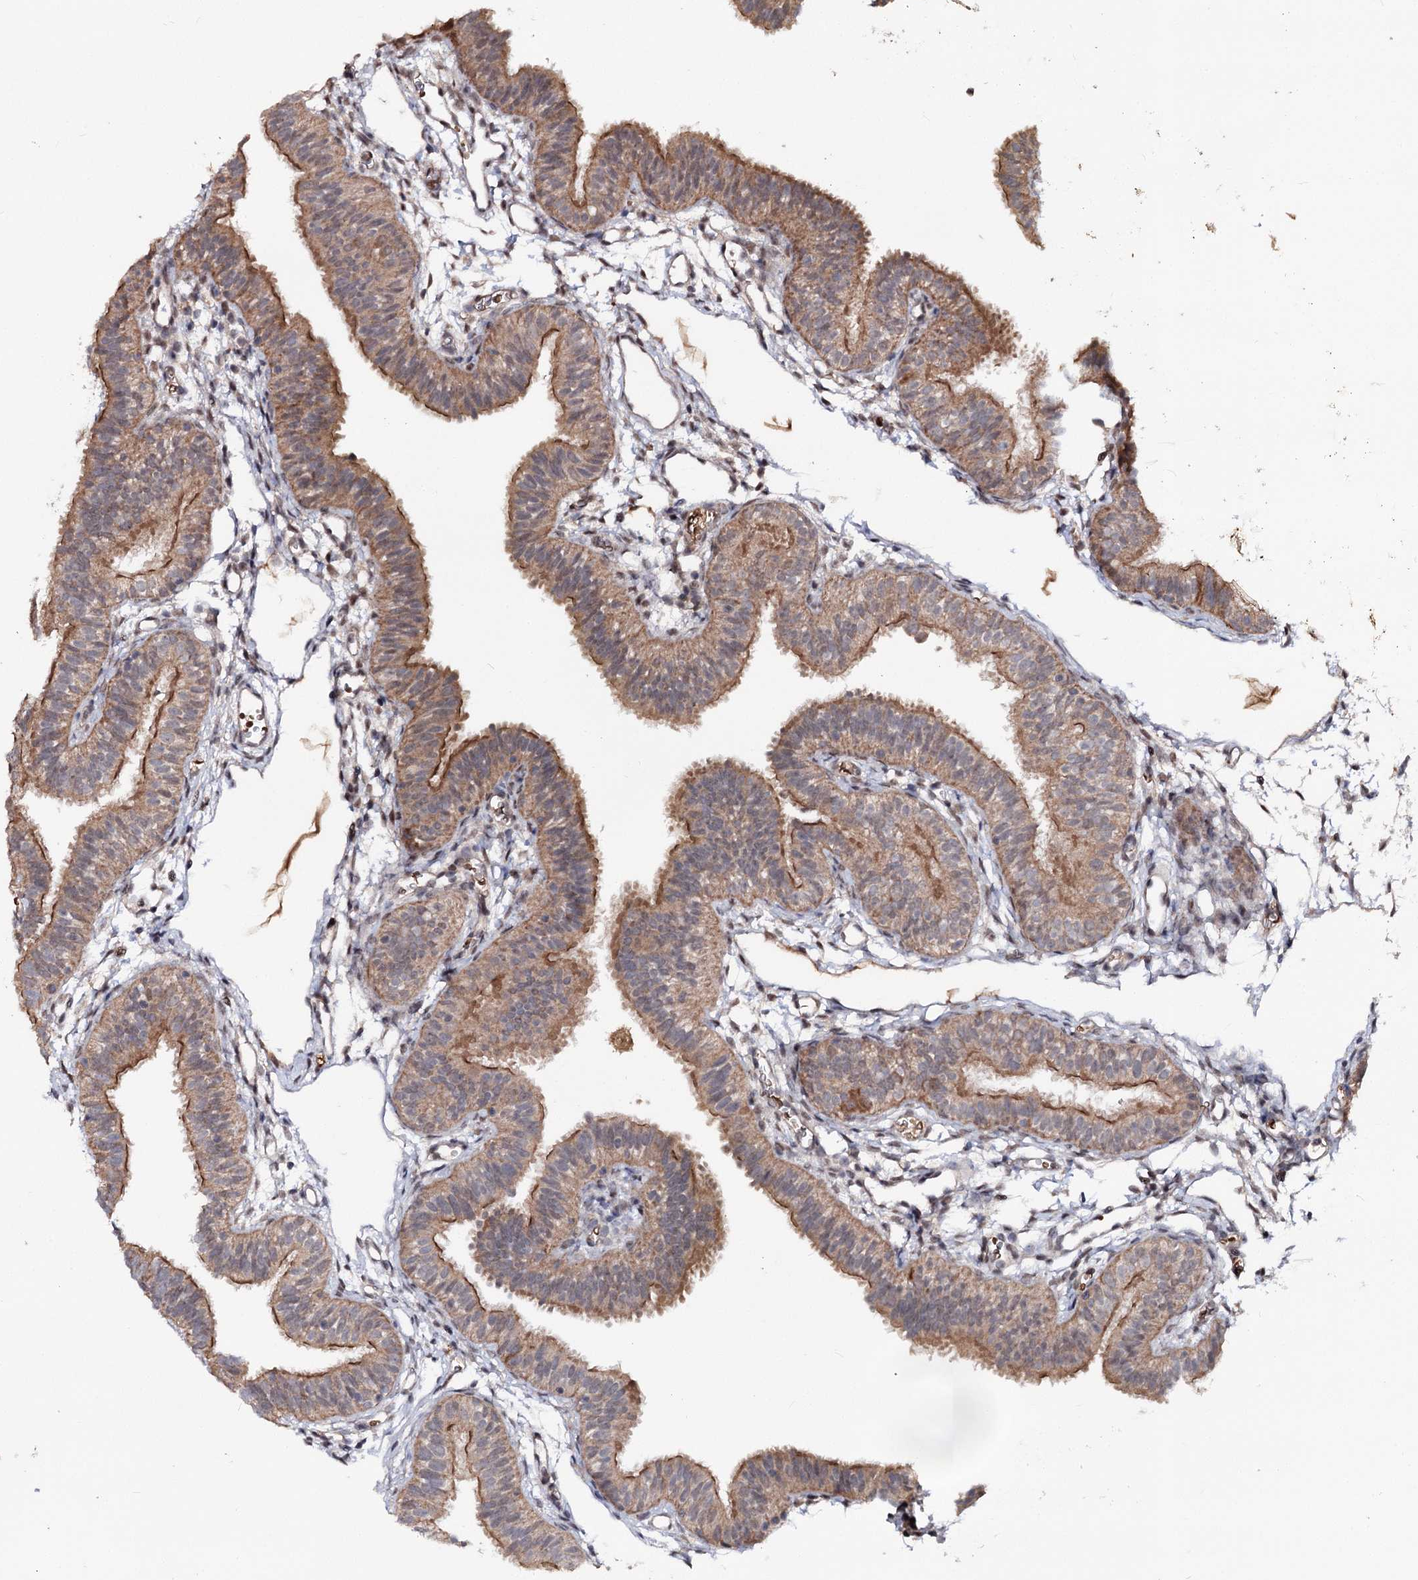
{"staining": {"intensity": "moderate", "quantity": "25%-75%", "location": "cytoplasmic/membranous"}, "tissue": "fallopian tube", "cell_type": "Glandular cells", "image_type": "normal", "snomed": [{"axis": "morphology", "description": "Normal tissue, NOS"}, {"axis": "topography", "description": "Fallopian tube"}], "caption": "This is a micrograph of immunohistochemistry (IHC) staining of normal fallopian tube, which shows moderate expression in the cytoplasmic/membranous of glandular cells.", "gene": "MSANTD2", "patient": {"sex": "female", "age": 35}}